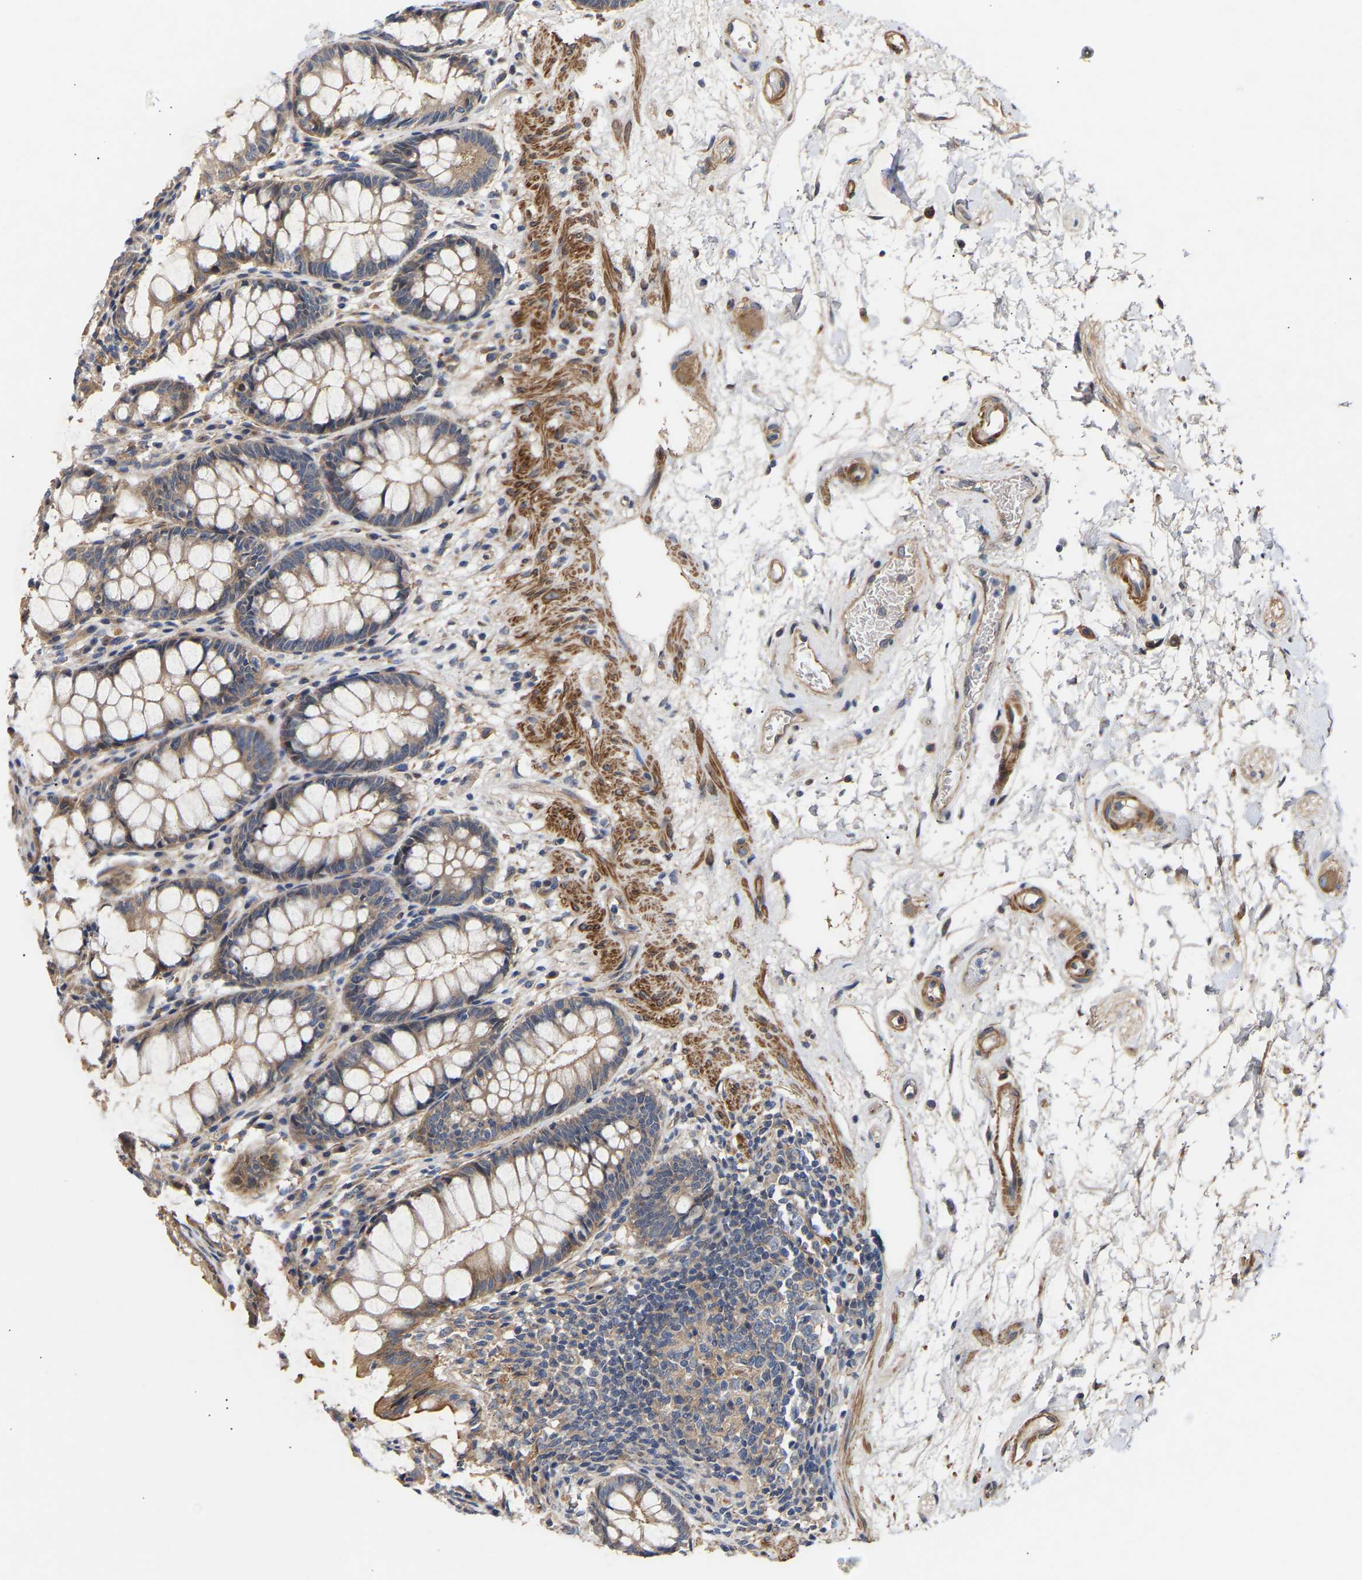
{"staining": {"intensity": "strong", "quantity": "25%-75%", "location": "cytoplasmic/membranous"}, "tissue": "rectum", "cell_type": "Glandular cells", "image_type": "normal", "snomed": [{"axis": "morphology", "description": "Normal tissue, NOS"}, {"axis": "topography", "description": "Rectum"}], "caption": "Brown immunohistochemical staining in unremarkable human rectum displays strong cytoplasmic/membranous positivity in about 25%-75% of glandular cells.", "gene": "KASH5", "patient": {"sex": "male", "age": 64}}